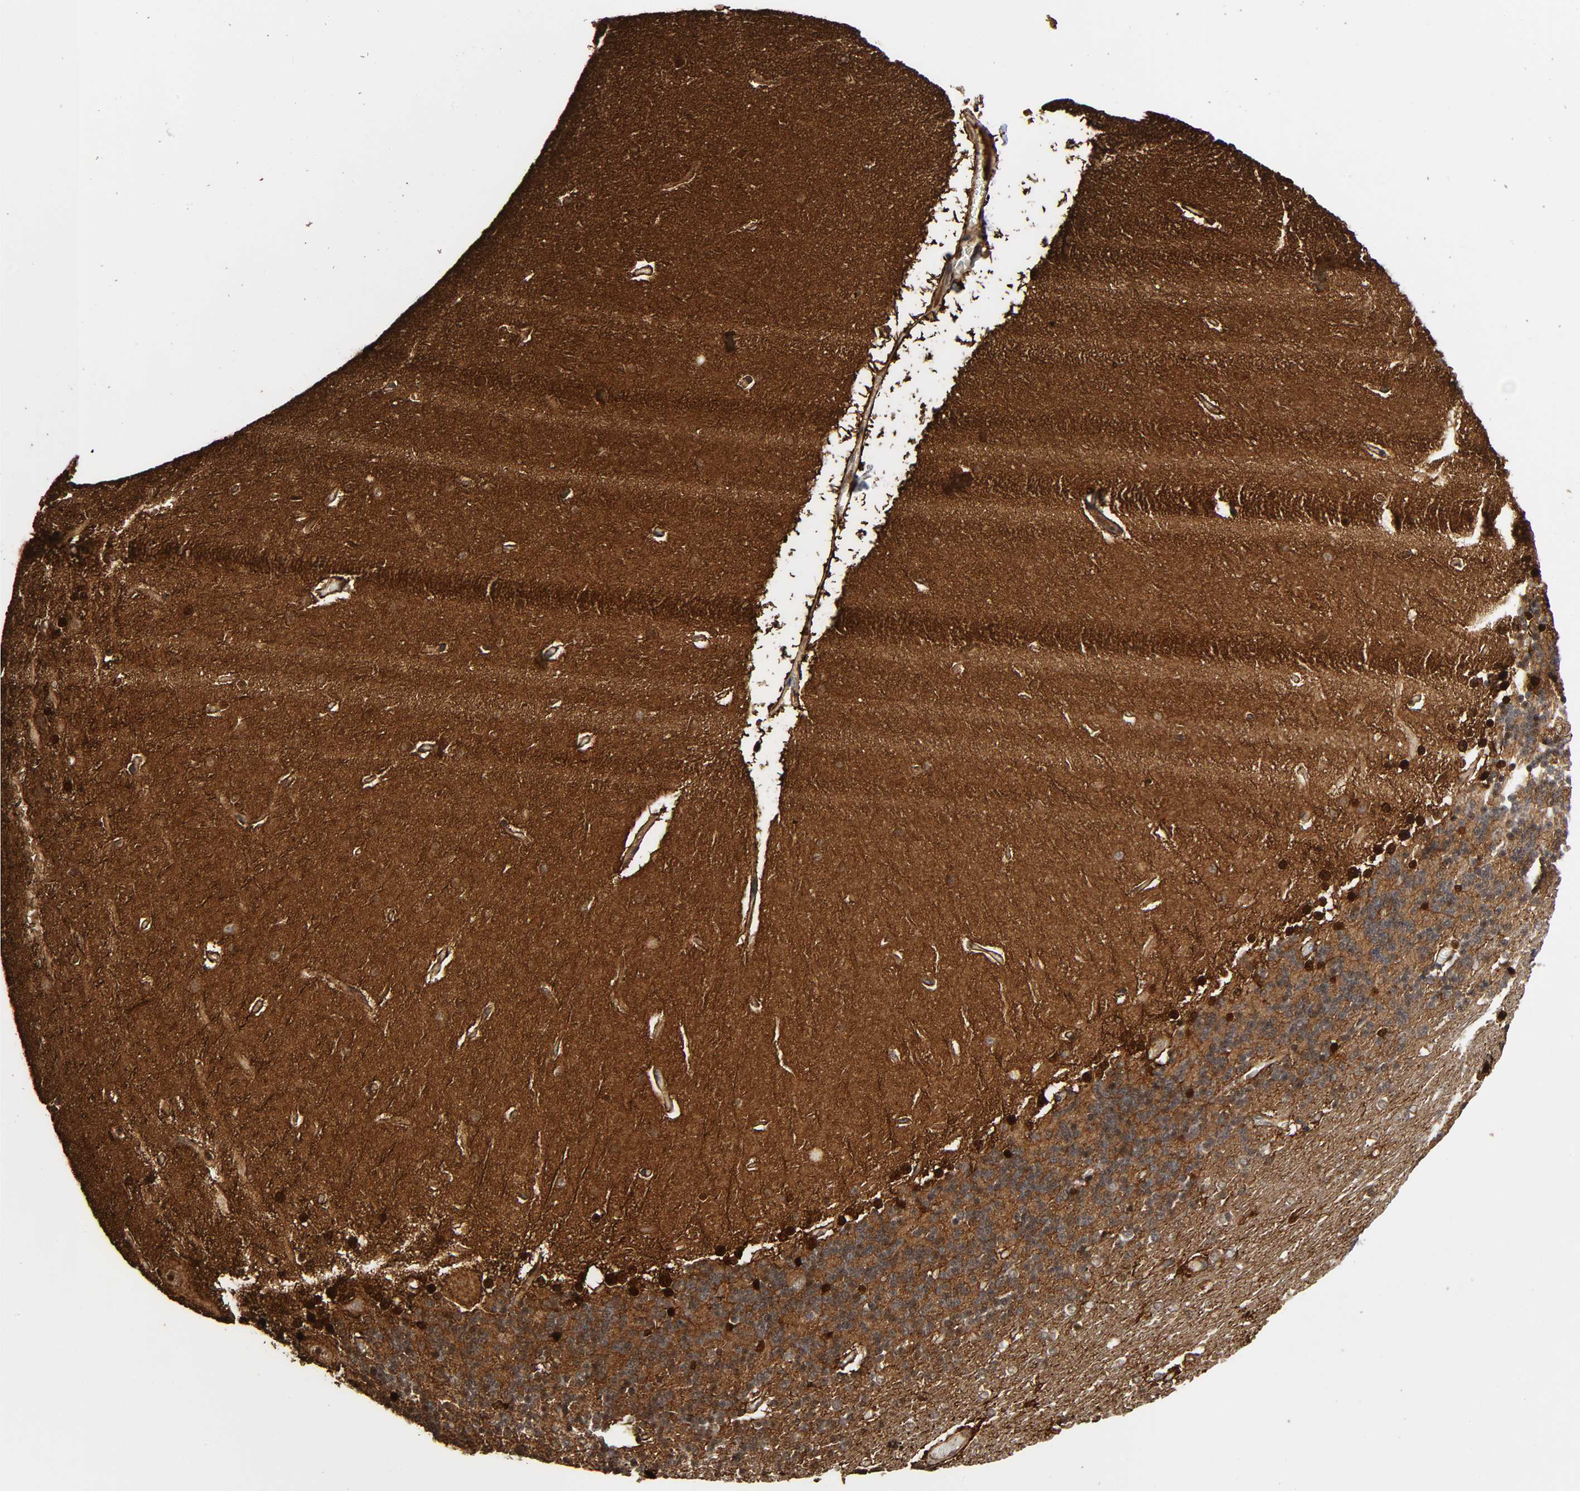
{"staining": {"intensity": "strong", "quantity": "<25%", "location": "nuclear"}, "tissue": "cerebellum", "cell_type": "Cells in granular layer", "image_type": "normal", "snomed": [{"axis": "morphology", "description": "Normal tissue, NOS"}, {"axis": "topography", "description": "Cerebellum"}], "caption": "Protein analysis of benign cerebellum displays strong nuclear staining in approximately <25% of cells in granular layer. (brown staining indicates protein expression, while blue staining denotes nuclei).", "gene": "MAPK1", "patient": {"sex": "female", "age": 54}}